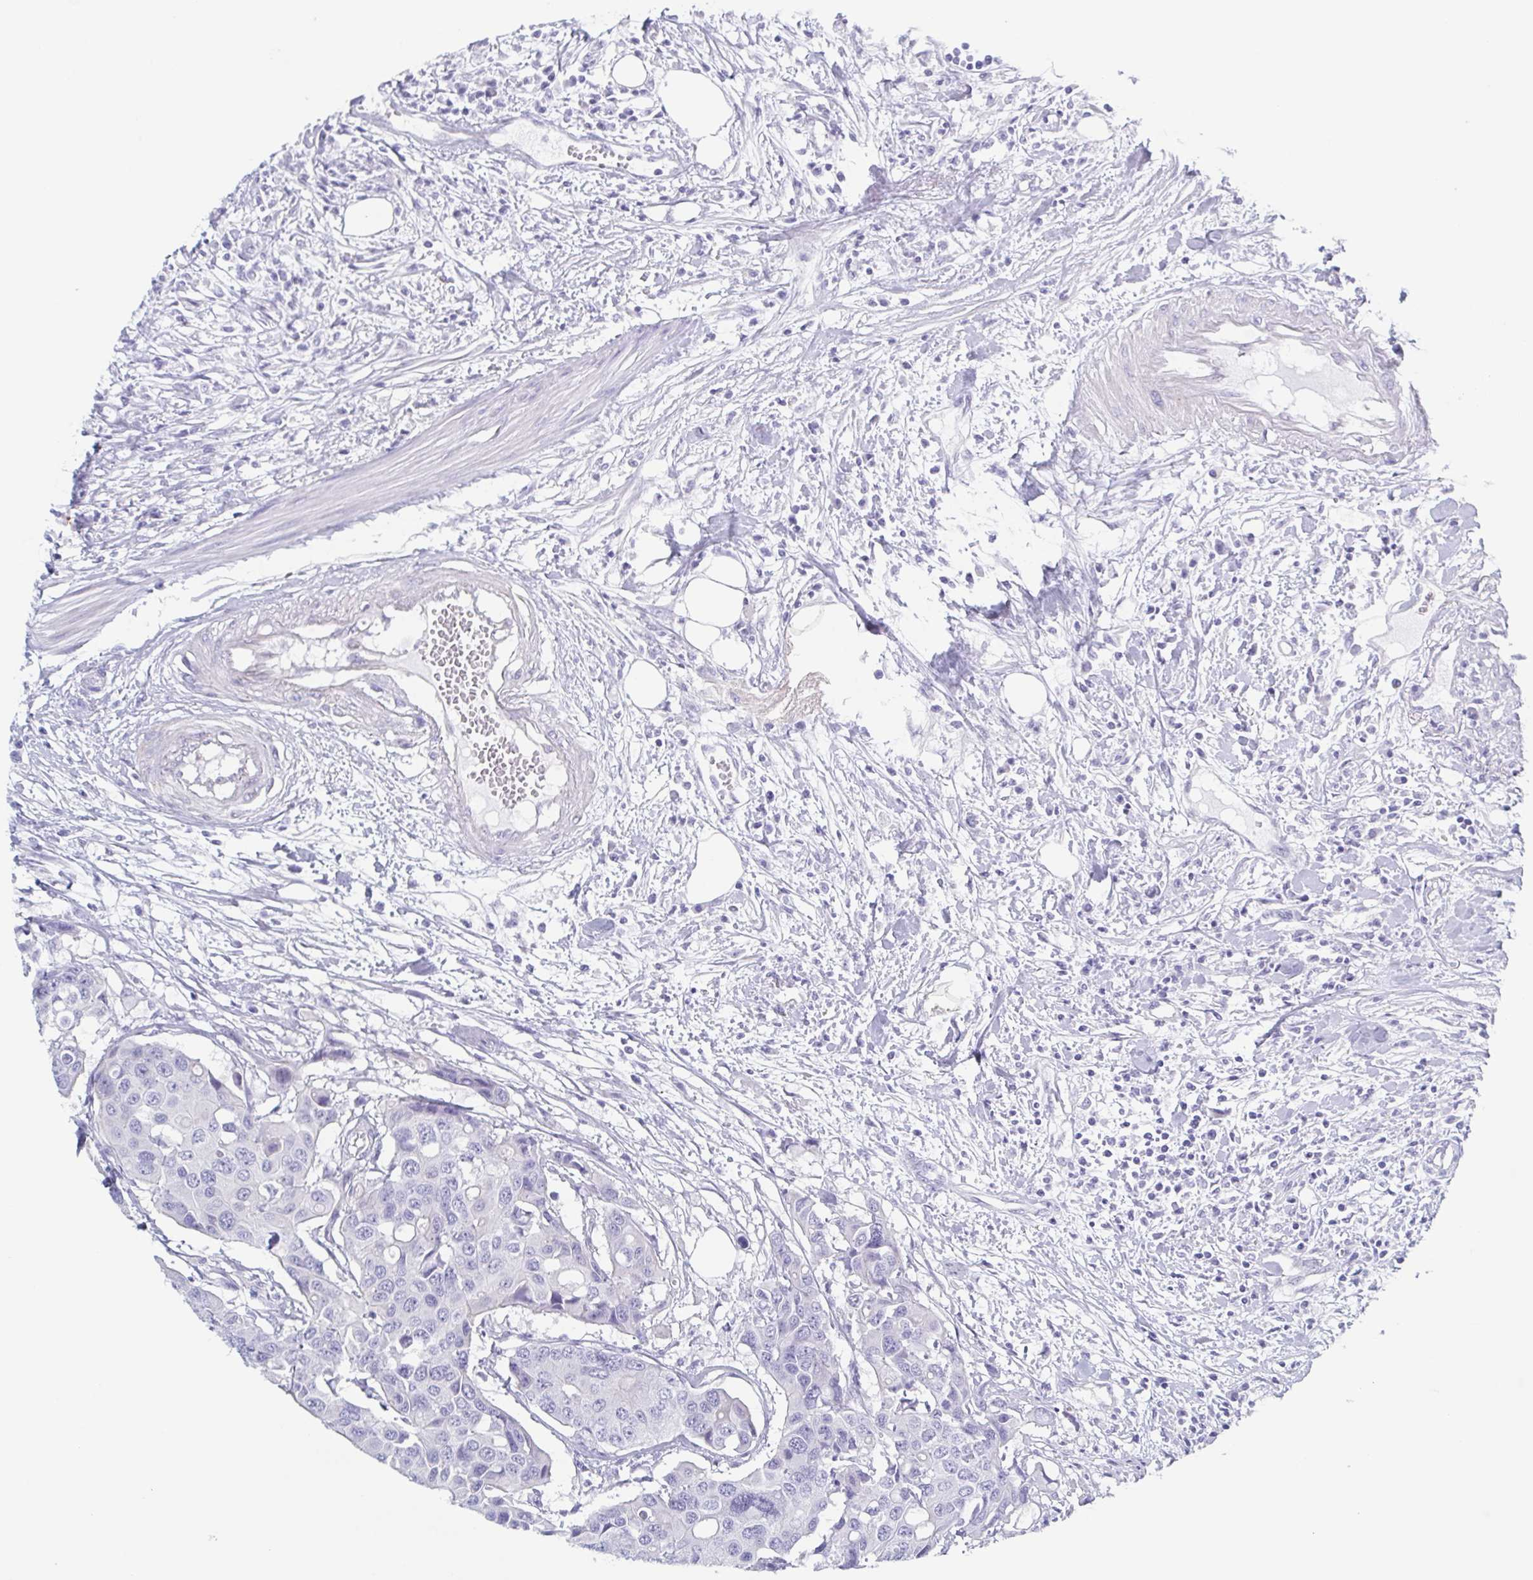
{"staining": {"intensity": "negative", "quantity": "none", "location": "none"}, "tissue": "colorectal cancer", "cell_type": "Tumor cells", "image_type": "cancer", "snomed": [{"axis": "morphology", "description": "Adenocarcinoma, NOS"}, {"axis": "topography", "description": "Colon"}], "caption": "High power microscopy histopathology image of an immunohistochemistry (IHC) image of adenocarcinoma (colorectal), revealing no significant staining in tumor cells.", "gene": "DYNC1I1", "patient": {"sex": "male", "age": 77}}